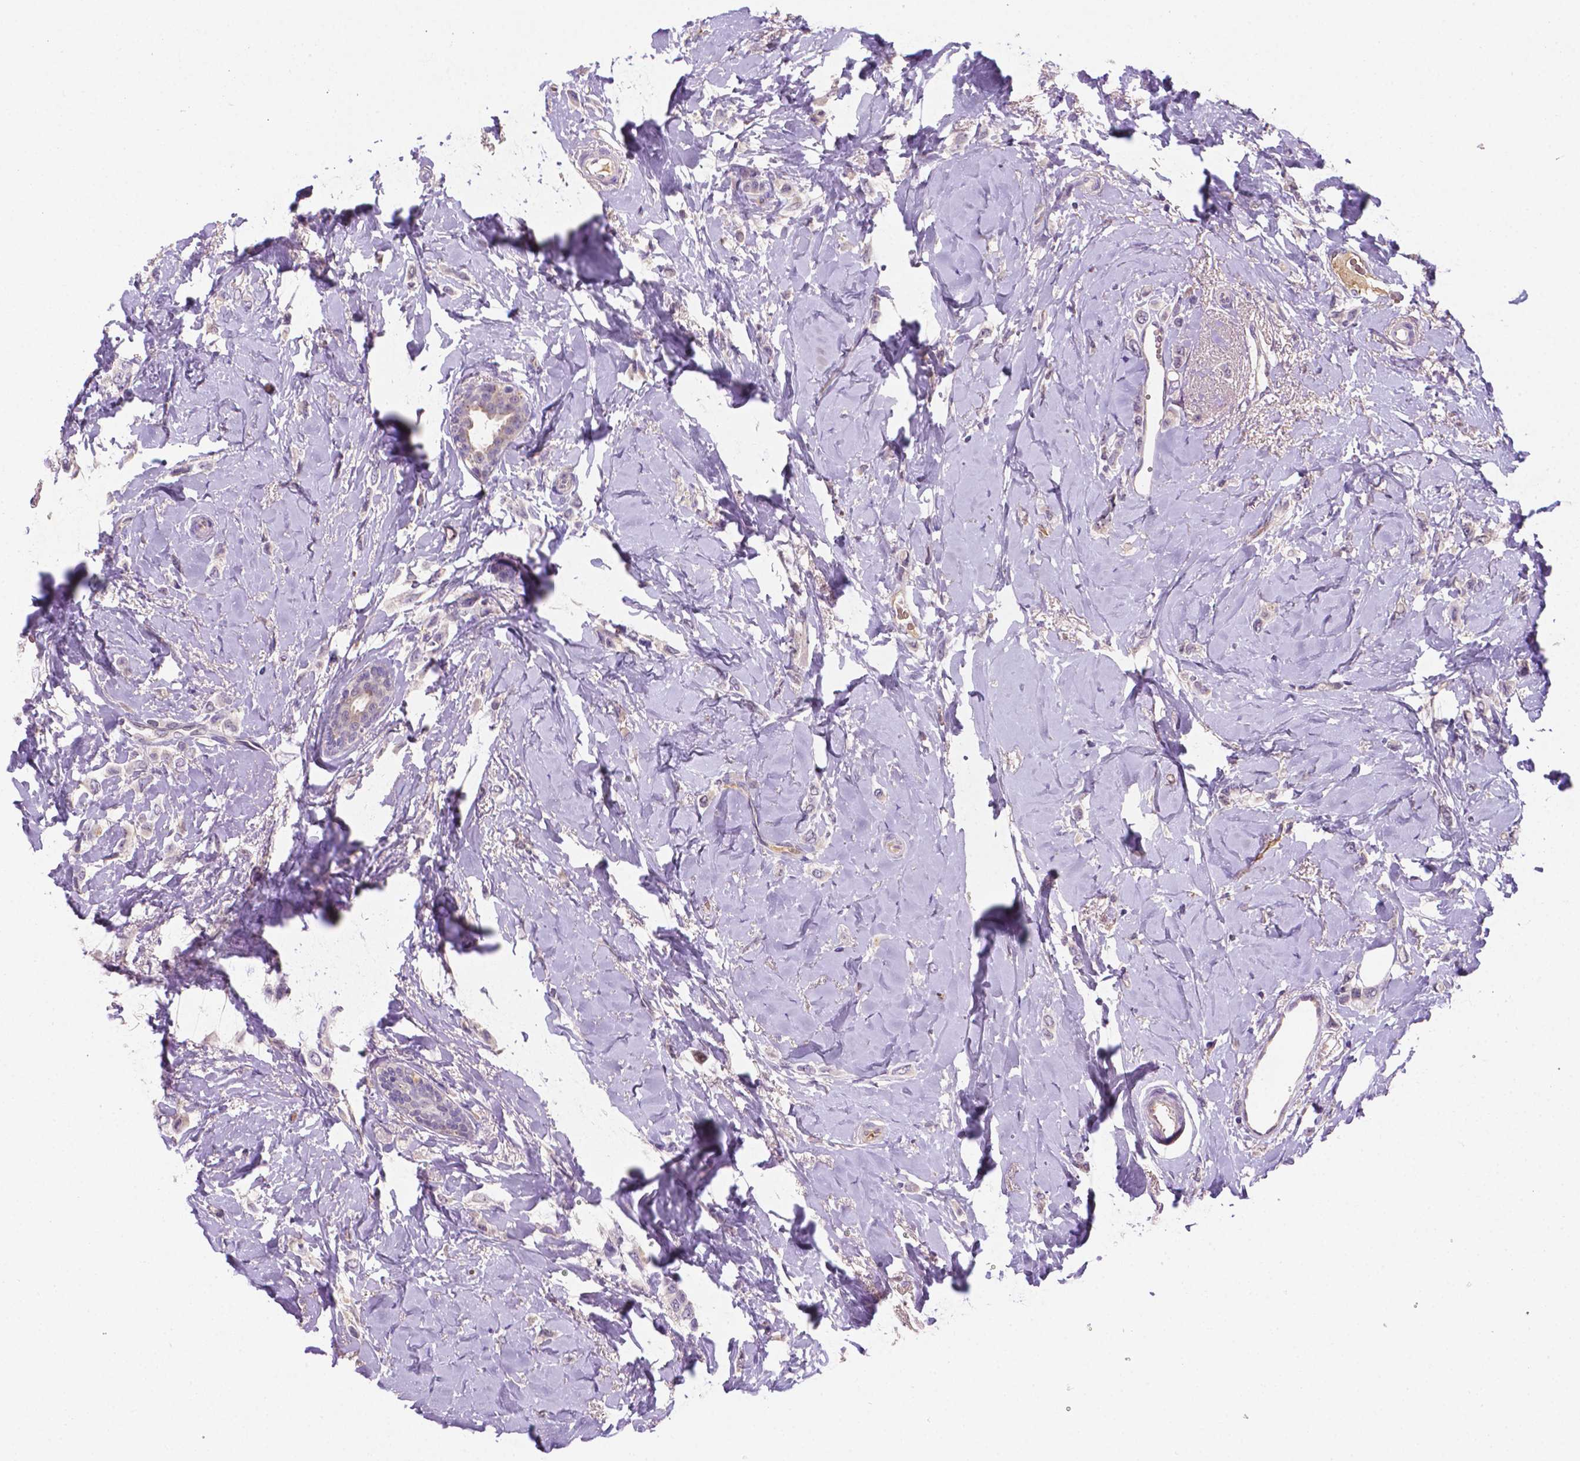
{"staining": {"intensity": "negative", "quantity": "none", "location": "none"}, "tissue": "breast cancer", "cell_type": "Tumor cells", "image_type": "cancer", "snomed": [{"axis": "morphology", "description": "Lobular carcinoma"}, {"axis": "topography", "description": "Breast"}], "caption": "This image is of lobular carcinoma (breast) stained with immunohistochemistry to label a protein in brown with the nuclei are counter-stained blue. There is no expression in tumor cells.", "gene": "TM4SF20", "patient": {"sex": "female", "age": 66}}